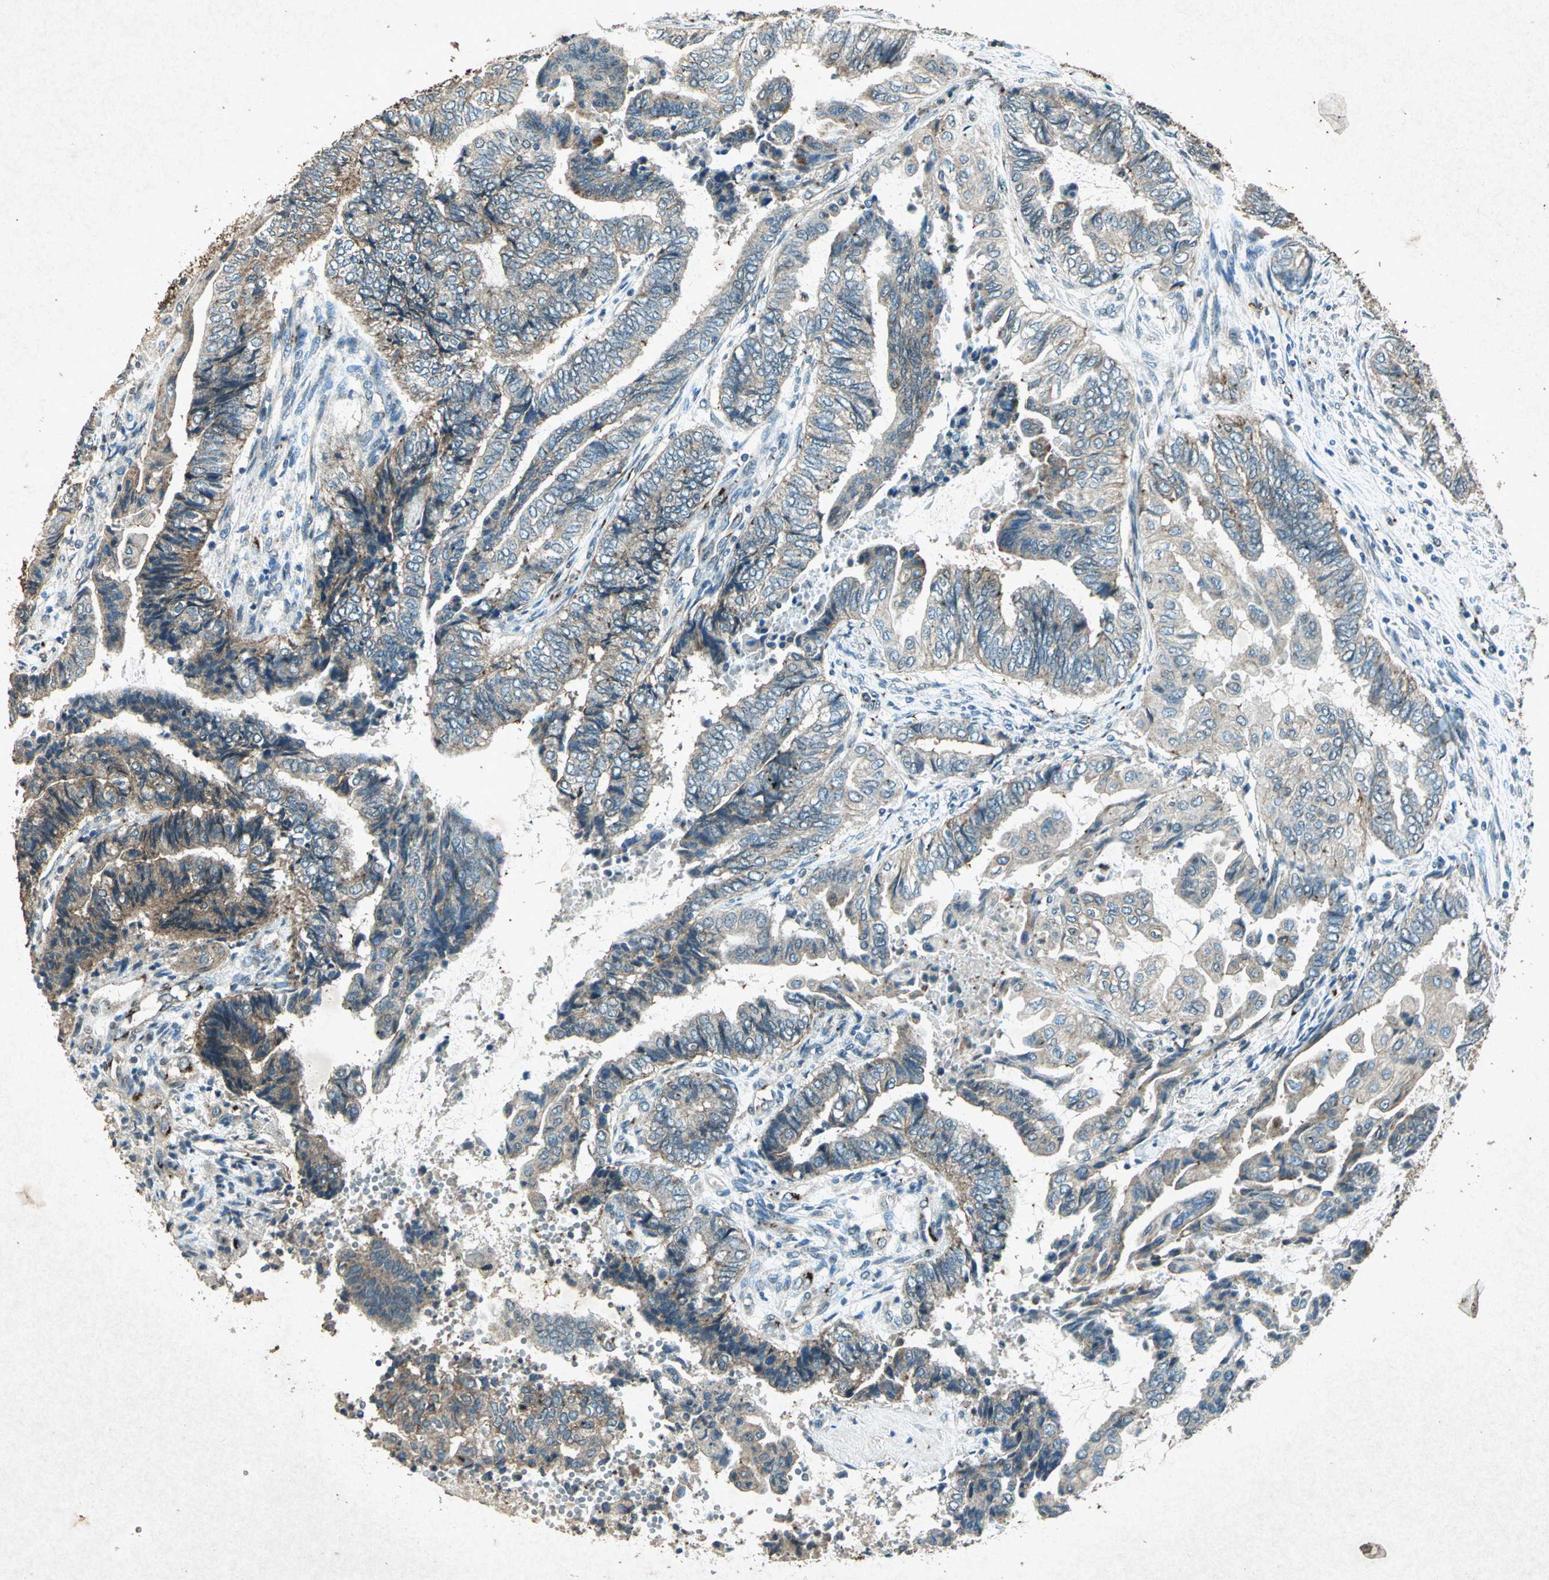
{"staining": {"intensity": "weak", "quantity": "25%-75%", "location": "cytoplasmic/membranous"}, "tissue": "endometrial cancer", "cell_type": "Tumor cells", "image_type": "cancer", "snomed": [{"axis": "morphology", "description": "Adenocarcinoma, NOS"}, {"axis": "topography", "description": "Uterus"}, {"axis": "topography", "description": "Endometrium"}], "caption": "Human endometrial adenocarcinoma stained for a protein (brown) reveals weak cytoplasmic/membranous positive positivity in approximately 25%-75% of tumor cells.", "gene": "PSEN1", "patient": {"sex": "female", "age": 70}}